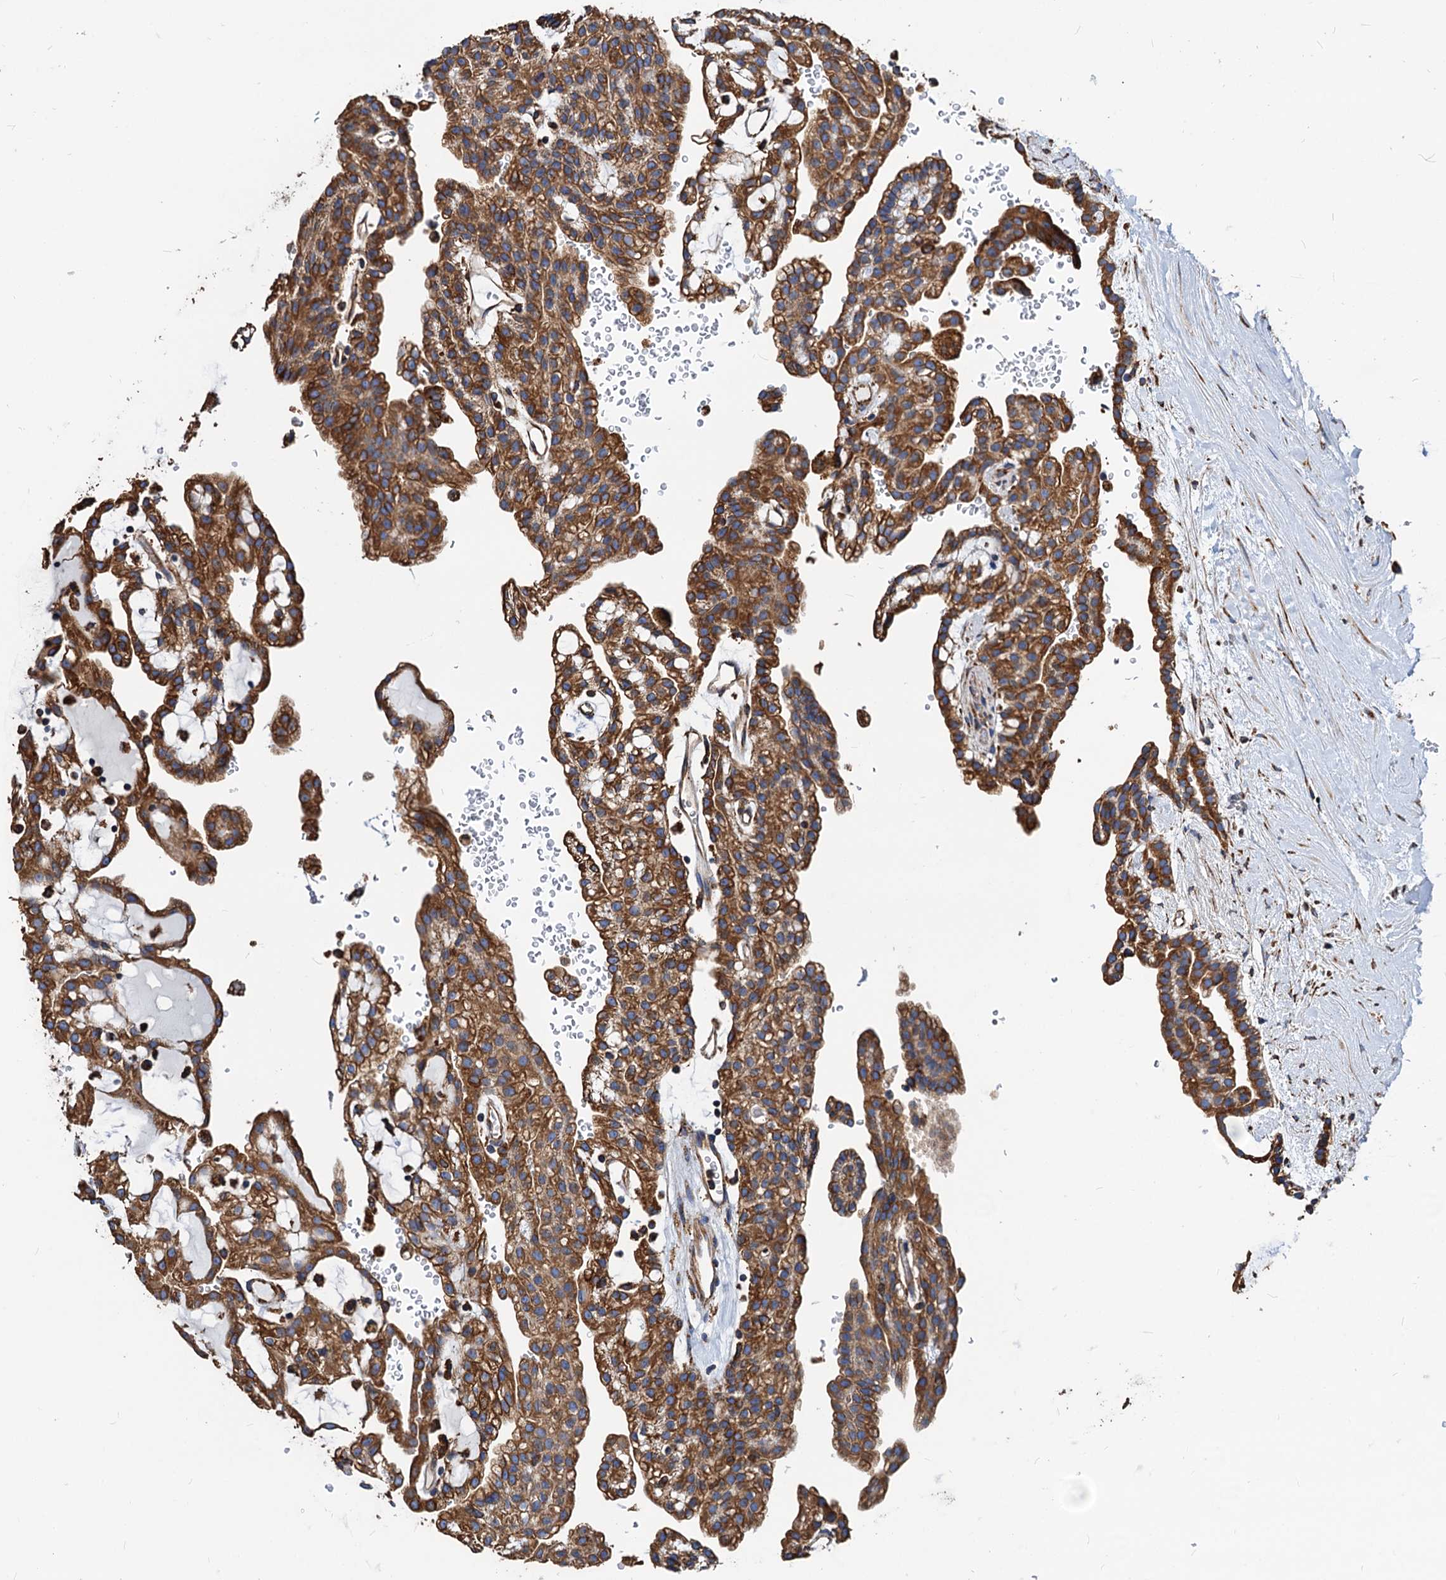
{"staining": {"intensity": "strong", "quantity": ">75%", "location": "cytoplasmic/membranous"}, "tissue": "renal cancer", "cell_type": "Tumor cells", "image_type": "cancer", "snomed": [{"axis": "morphology", "description": "Adenocarcinoma, NOS"}, {"axis": "topography", "description": "Kidney"}], "caption": "The micrograph displays a brown stain indicating the presence of a protein in the cytoplasmic/membranous of tumor cells in renal cancer (adenocarcinoma). The staining was performed using DAB to visualize the protein expression in brown, while the nuclei were stained in blue with hematoxylin (Magnification: 20x).", "gene": "HSPA5", "patient": {"sex": "male", "age": 63}}